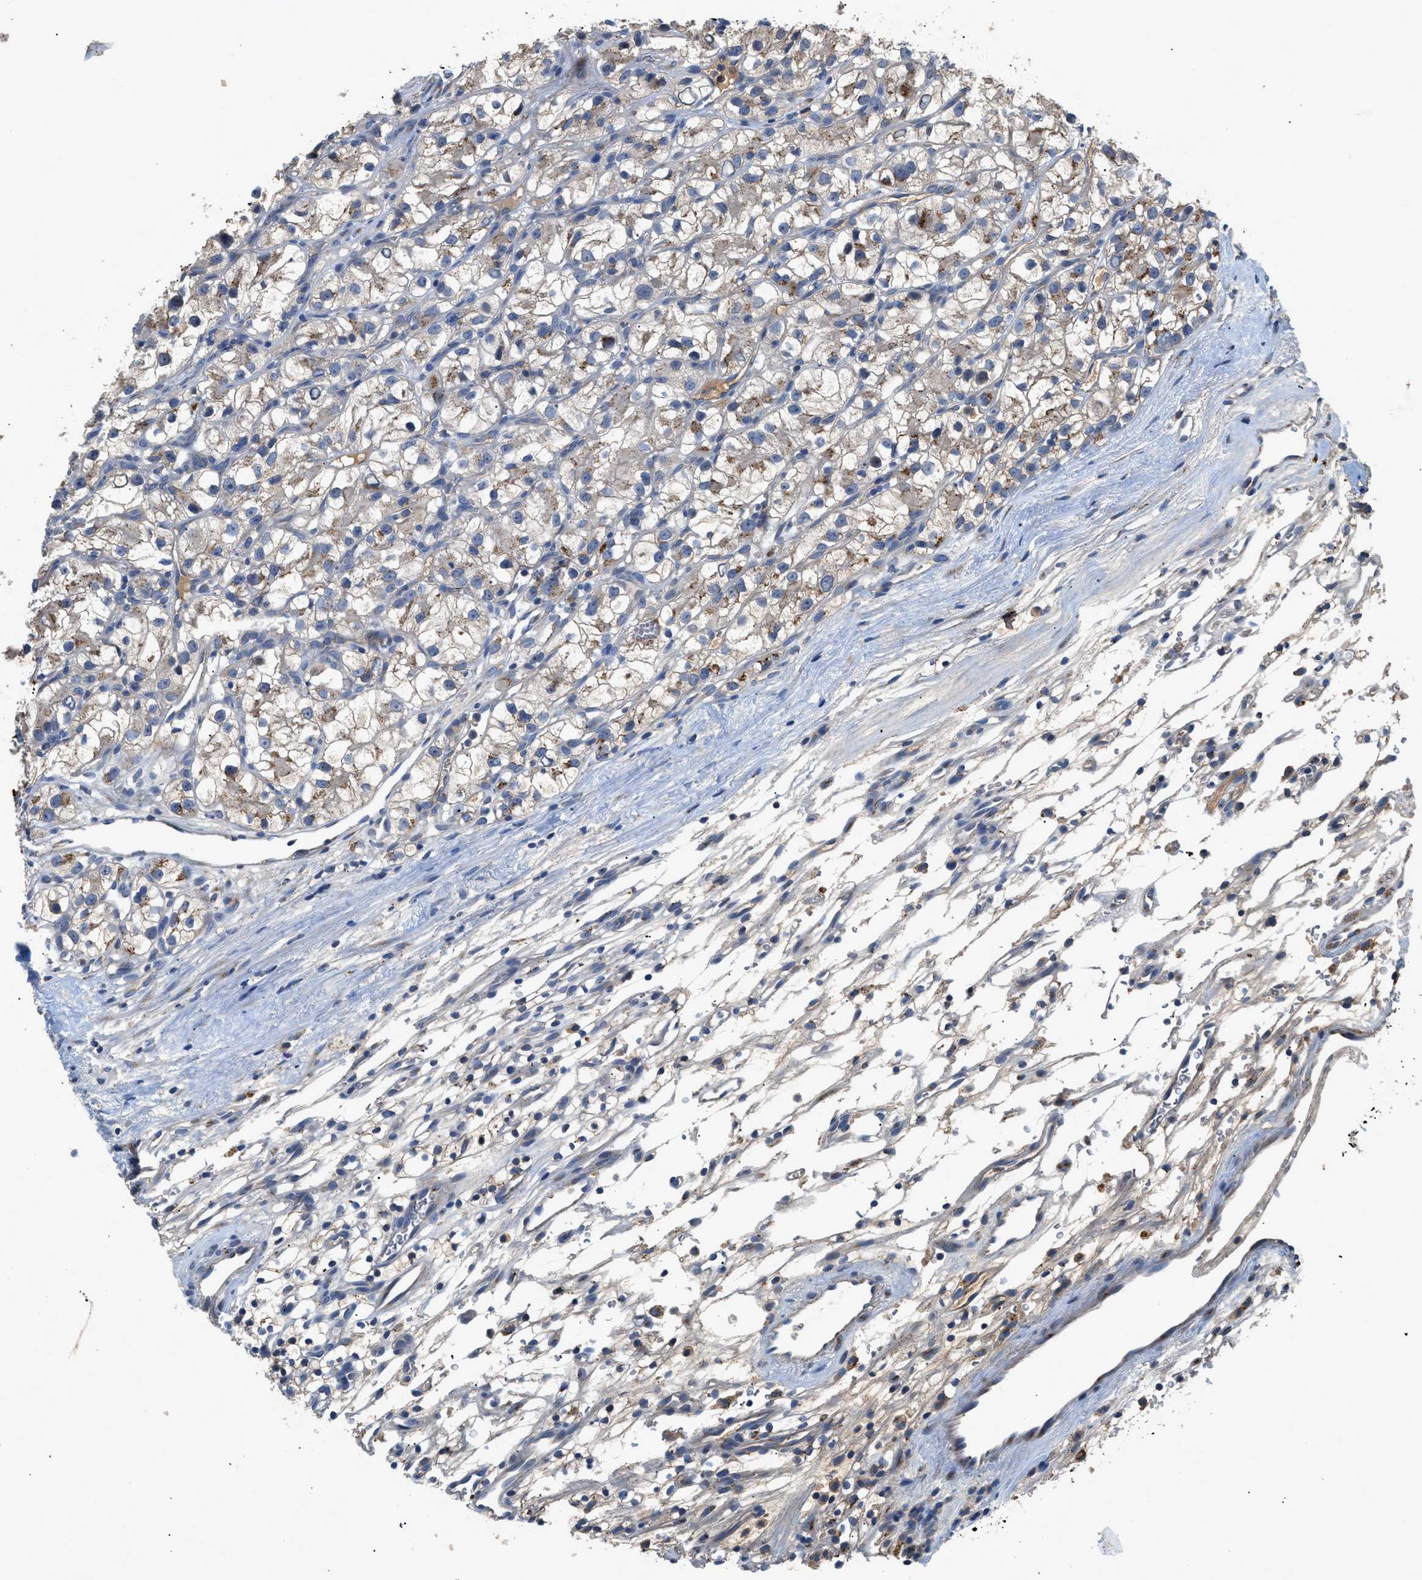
{"staining": {"intensity": "moderate", "quantity": "25%-75%", "location": "cytoplasmic/membranous"}, "tissue": "renal cancer", "cell_type": "Tumor cells", "image_type": "cancer", "snomed": [{"axis": "morphology", "description": "Adenocarcinoma, NOS"}, {"axis": "topography", "description": "Kidney"}], "caption": "Moderate cytoplasmic/membranous positivity for a protein is present in about 25%-75% of tumor cells of renal cancer (adenocarcinoma) using immunohistochemistry.", "gene": "SIK2", "patient": {"sex": "female", "age": 57}}